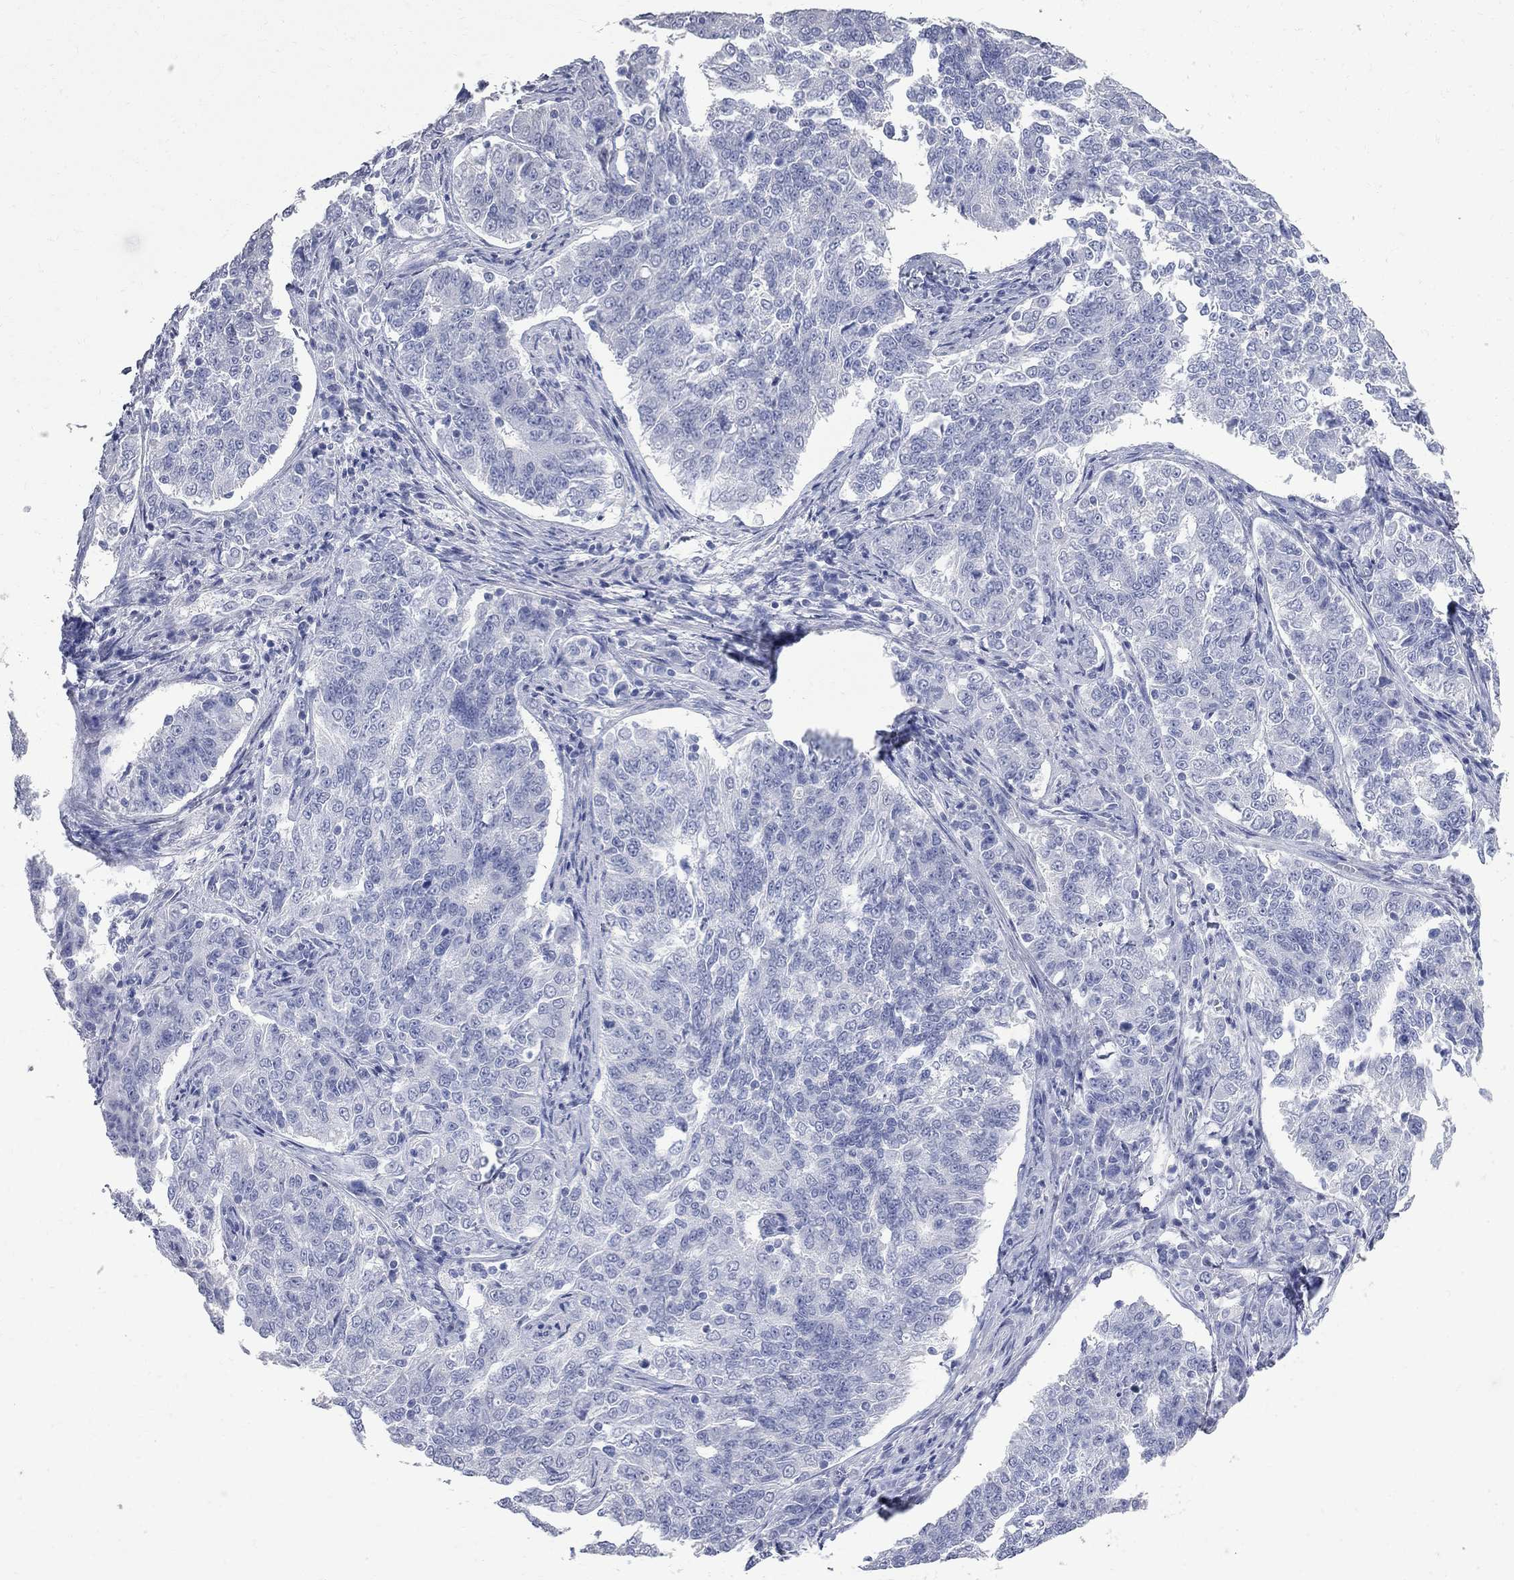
{"staining": {"intensity": "negative", "quantity": "none", "location": "none"}, "tissue": "endometrial cancer", "cell_type": "Tumor cells", "image_type": "cancer", "snomed": [{"axis": "morphology", "description": "Adenocarcinoma, NOS"}, {"axis": "topography", "description": "Endometrium"}], "caption": "This is an immunohistochemistry micrograph of endometrial cancer. There is no positivity in tumor cells.", "gene": "BPIFB1", "patient": {"sex": "female", "age": 43}}